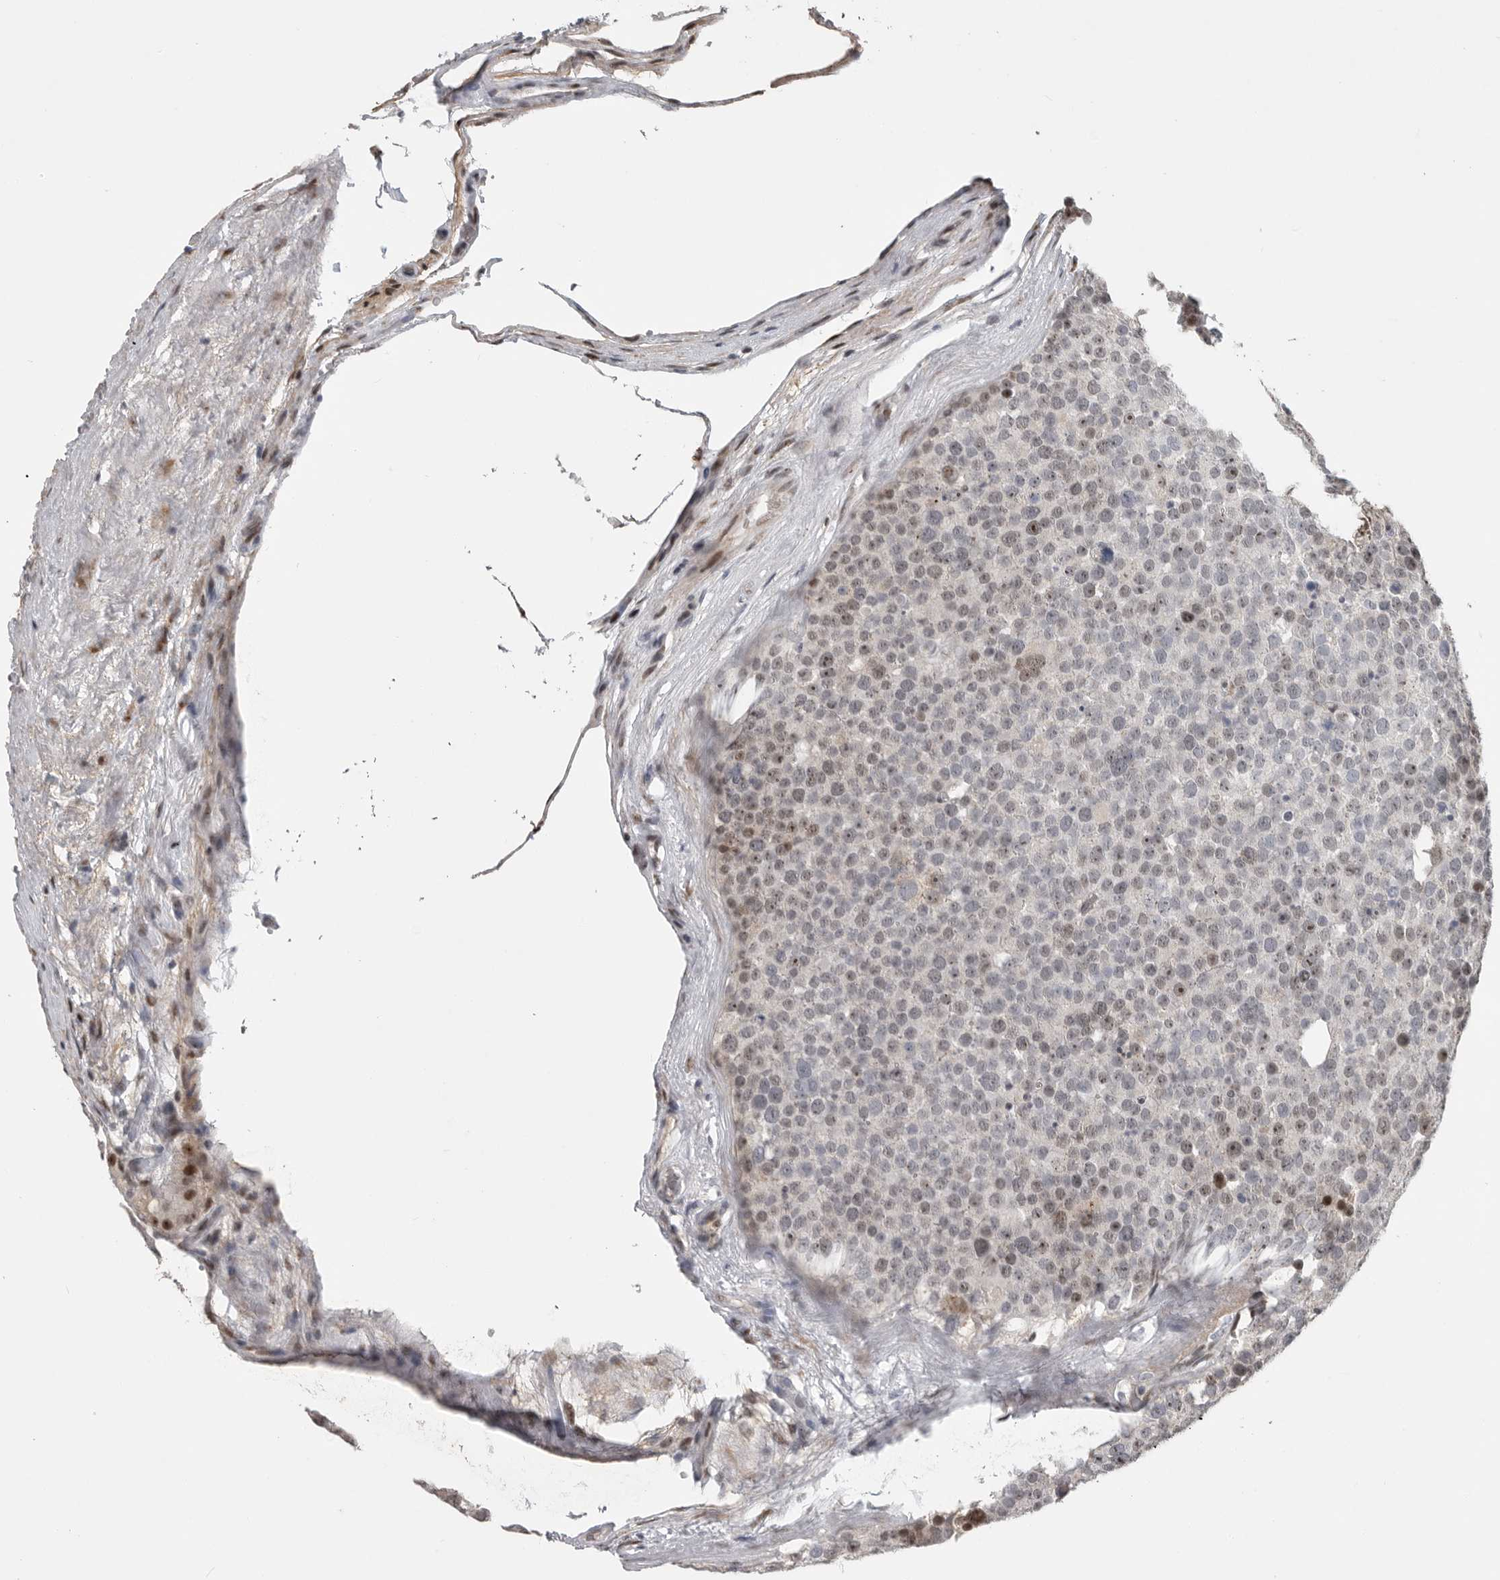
{"staining": {"intensity": "weak", "quantity": "25%-75%", "location": "nuclear"}, "tissue": "testis cancer", "cell_type": "Tumor cells", "image_type": "cancer", "snomed": [{"axis": "morphology", "description": "Seminoma, NOS"}, {"axis": "topography", "description": "Testis"}], "caption": "A photomicrograph showing weak nuclear staining in approximately 25%-75% of tumor cells in seminoma (testis), as visualized by brown immunohistochemical staining.", "gene": "PCMTD1", "patient": {"sex": "male", "age": 71}}